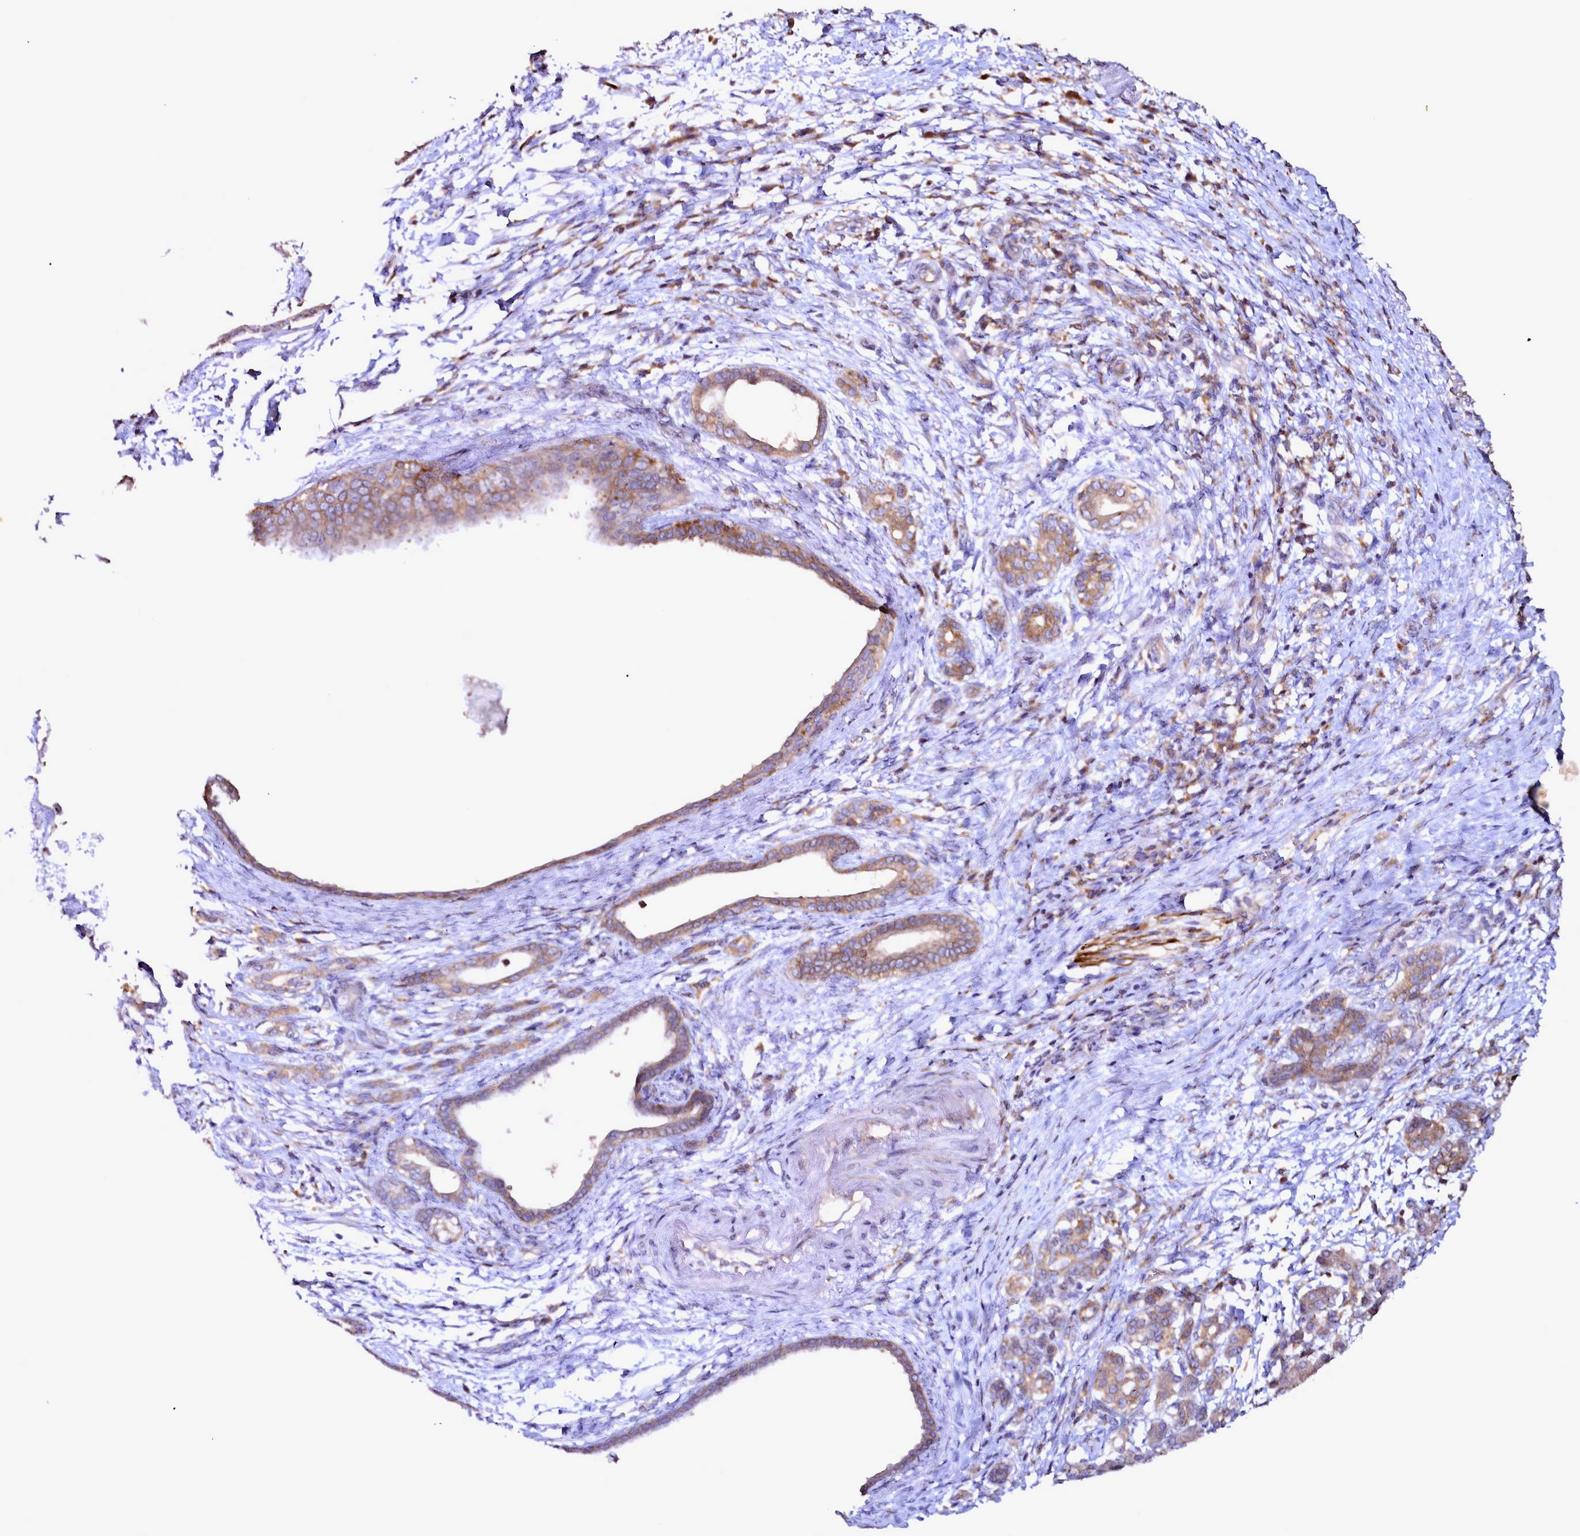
{"staining": {"intensity": "moderate", "quantity": ">75%", "location": "cytoplasmic/membranous"}, "tissue": "pancreatic cancer", "cell_type": "Tumor cells", "image_type": "cancer", "snomed": [{"axis": "morphology", "description": "Adenocarcinoma, NOS"}, {"axis": "topography", "description": "Pancreas"}], "caption": "A photomicrograph of human adenocarcinoma (pancreatic) stained for a protein exhibits moderate cytoplasmic/membranous brown staining in tumor cells. The staining was performed using DAB, with brown indicating positive protein expression. Nuclei are stained blue with hematoxylin.", "gene": "NCKAP1L", "patient": {"sex": "female", "age": 55}}